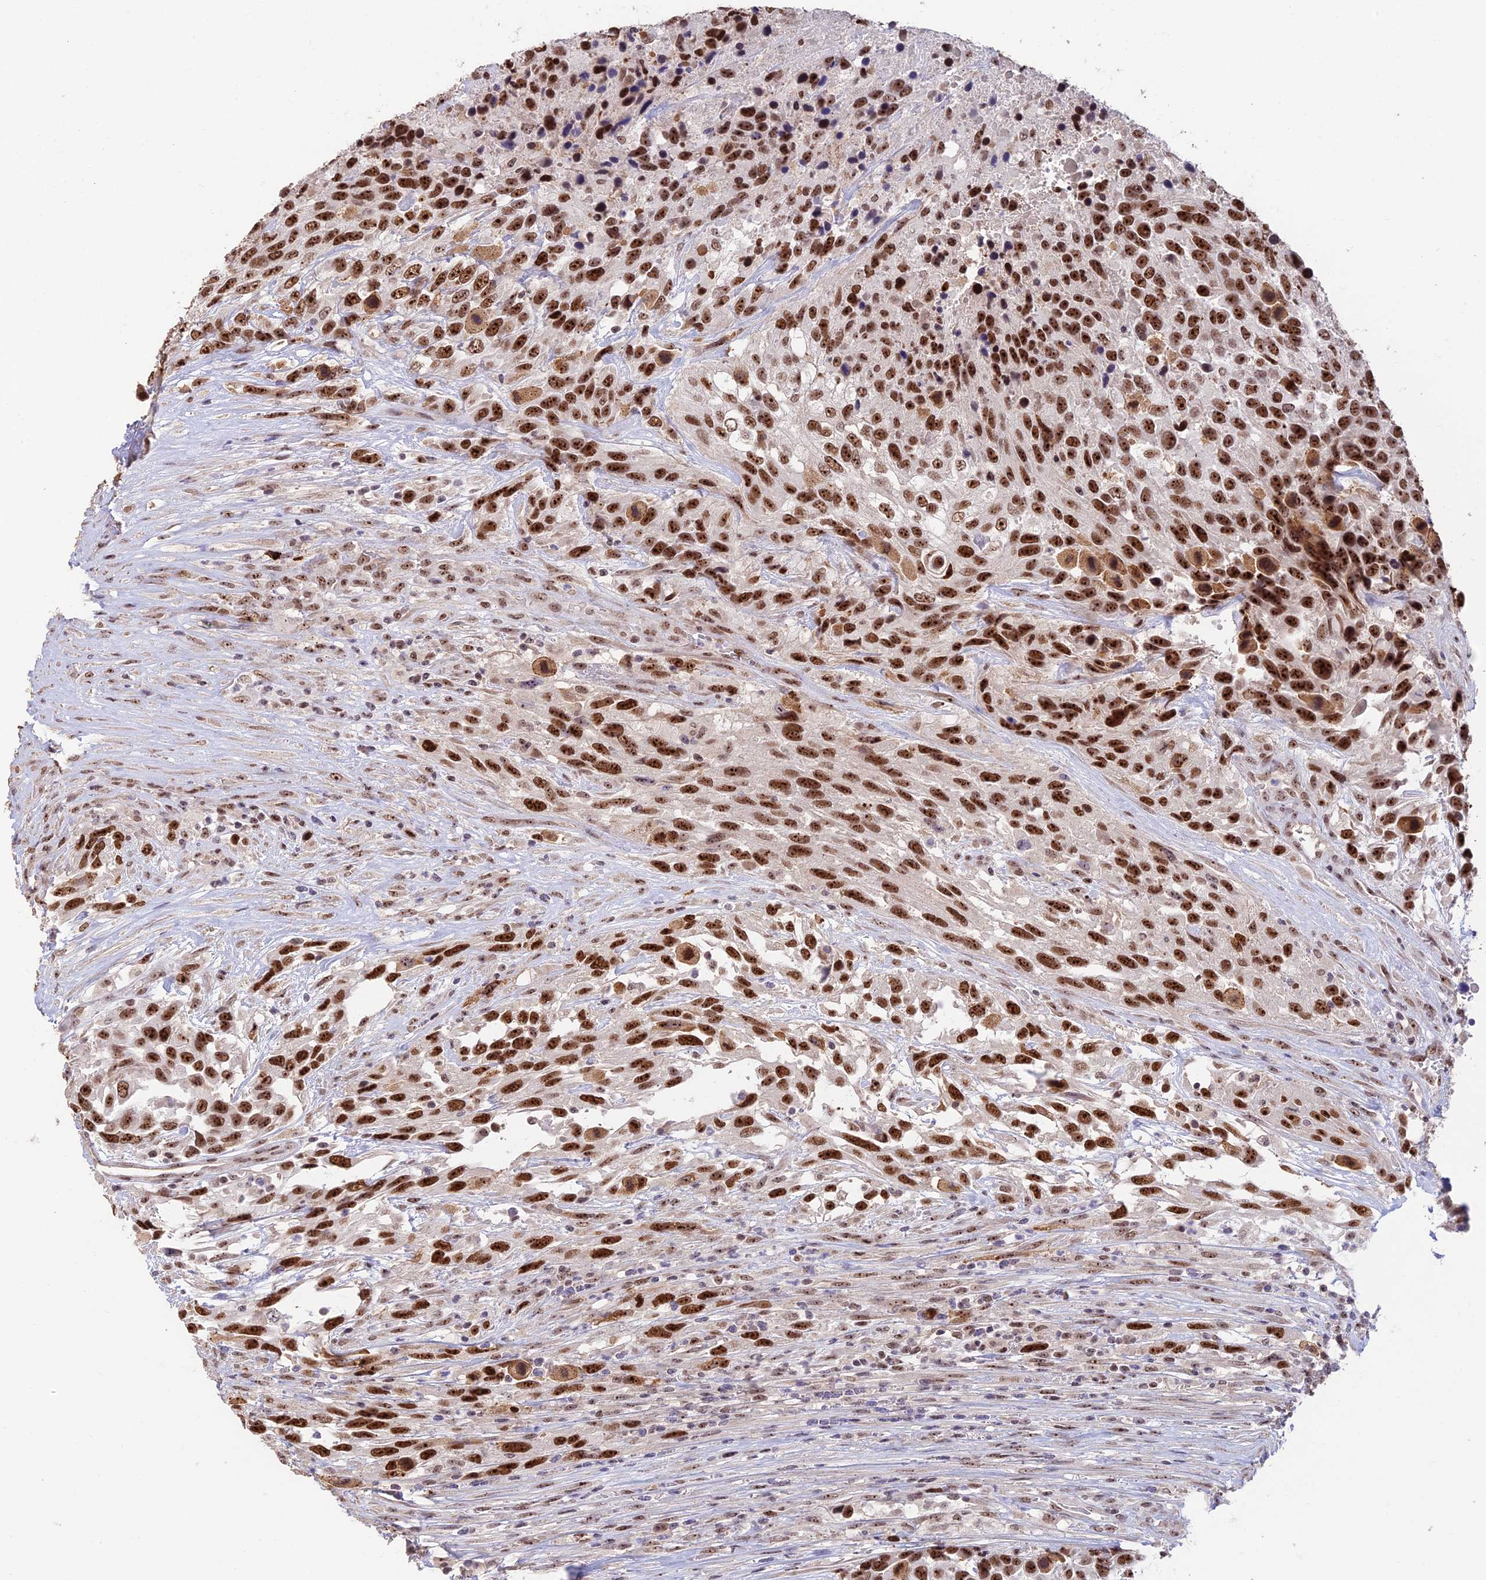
{"staining": {"intensity": "strong", "quantity": ">75%", "location": "nuclear"}, "tissue": "urothelial cancer", "cell_type": "Tumor cells", "image_type": "cancer", "snomed": [{"axis": "morphology", "description": "Urothelial carcinoma, High grade"}, {"axis": "topography", "description": "Urinary bladder"}], "caption": "Urothelial carcinoma (high-grade) stained for a protein (brown) reveals strong nuclear positive staining in approximately >75% of tumor cells.", "gene": "POLR1G", "patient": {"sex": "female", "age": 70}}